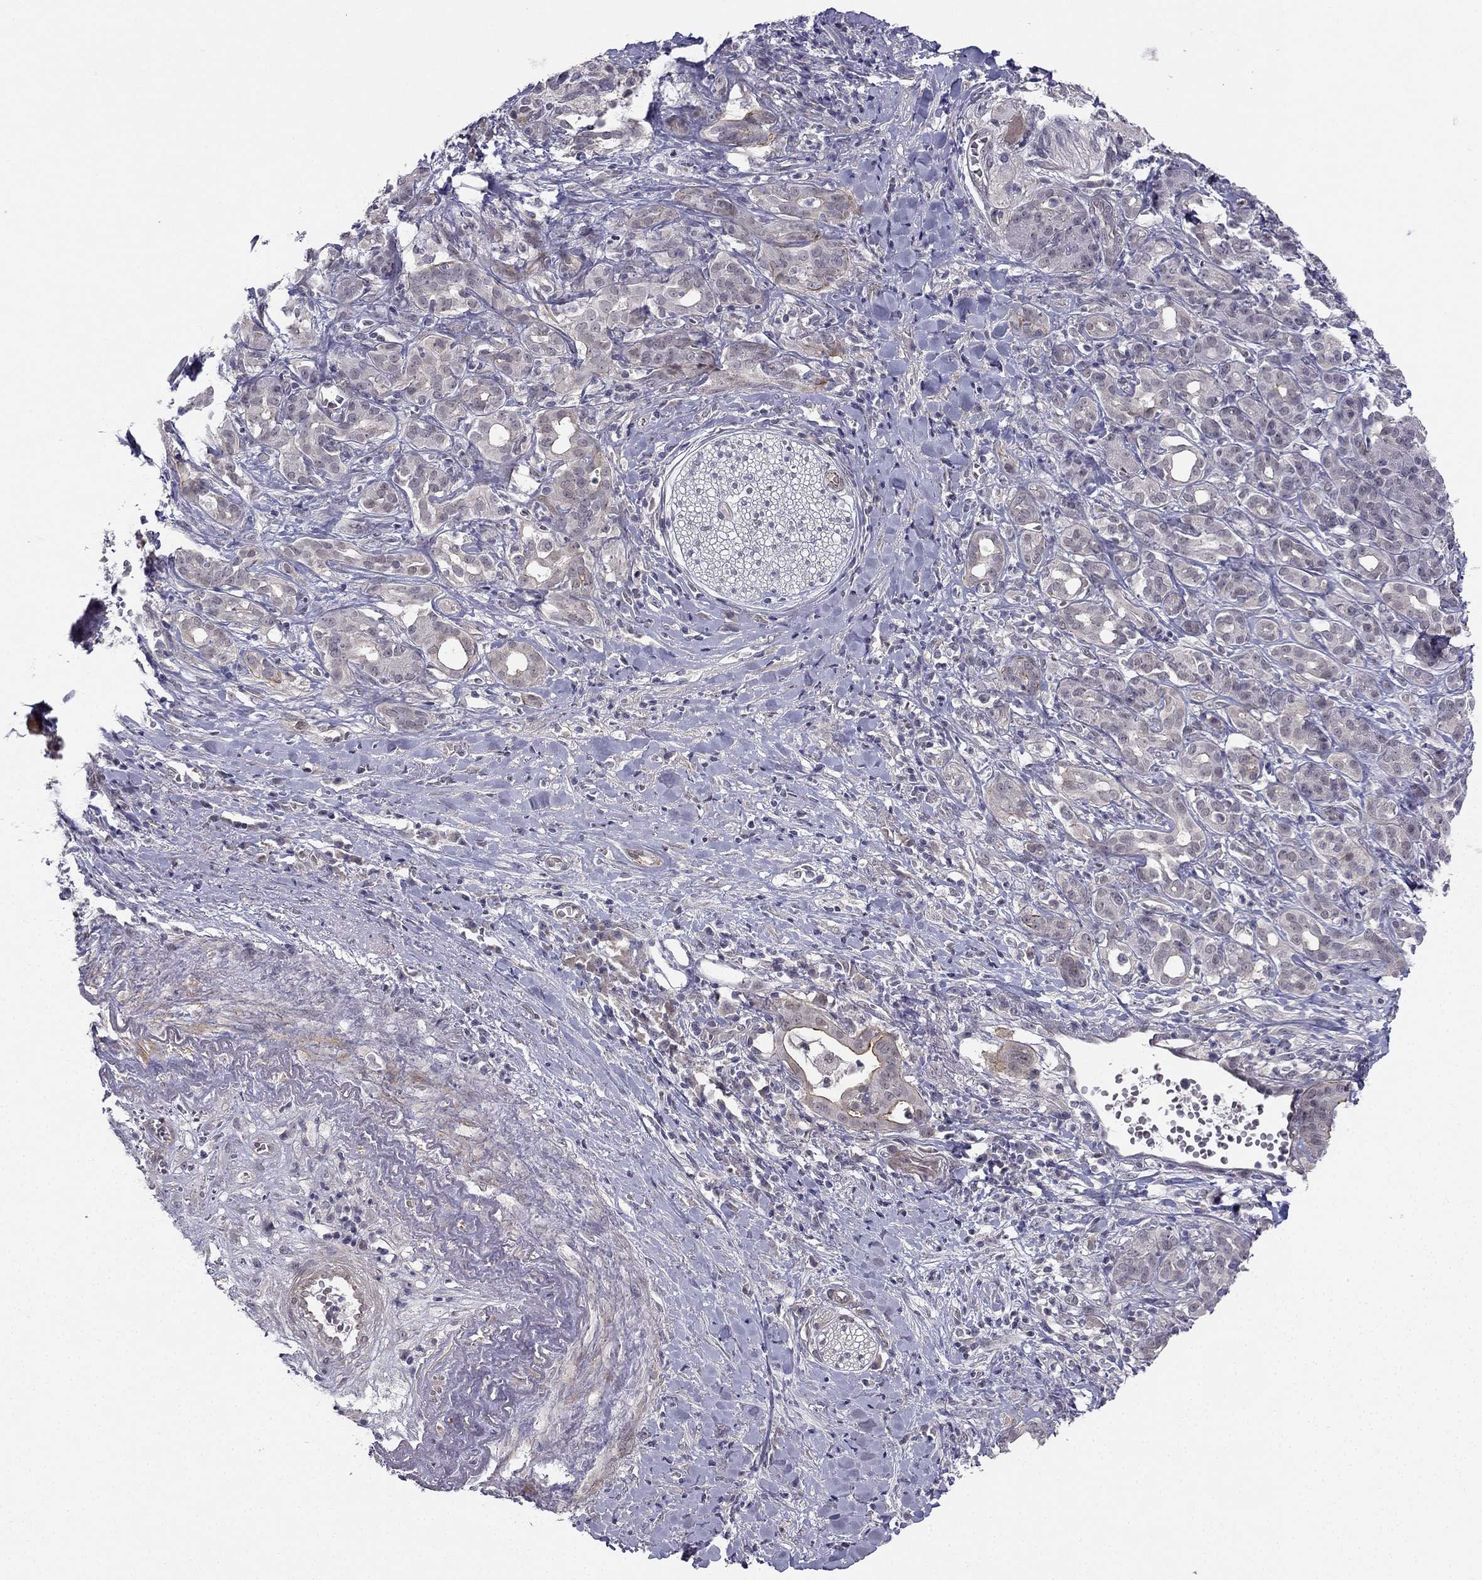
{"staining": {"intensity": "moderate", "quantity": "<25%", "location": "cytoplasmic/membranous"}, "tissue": "pancreatic cancer", "cell_type": "Tumor cells", "image_type": "cancer", "snomed": [{"axis": "morphology", "description": "Adenocarcinoma, NOS"}, {"axis": "topography", "description": "Pancreas"}], "caption": "The histopathology image displays a brown stain indicating the presence of a protein in the cytoplasmic/membranous of tumor cells in adenocarcinoma (pancreatic).", "gene": "CHST8", "patient": {"sex": "male", "age": 61}}